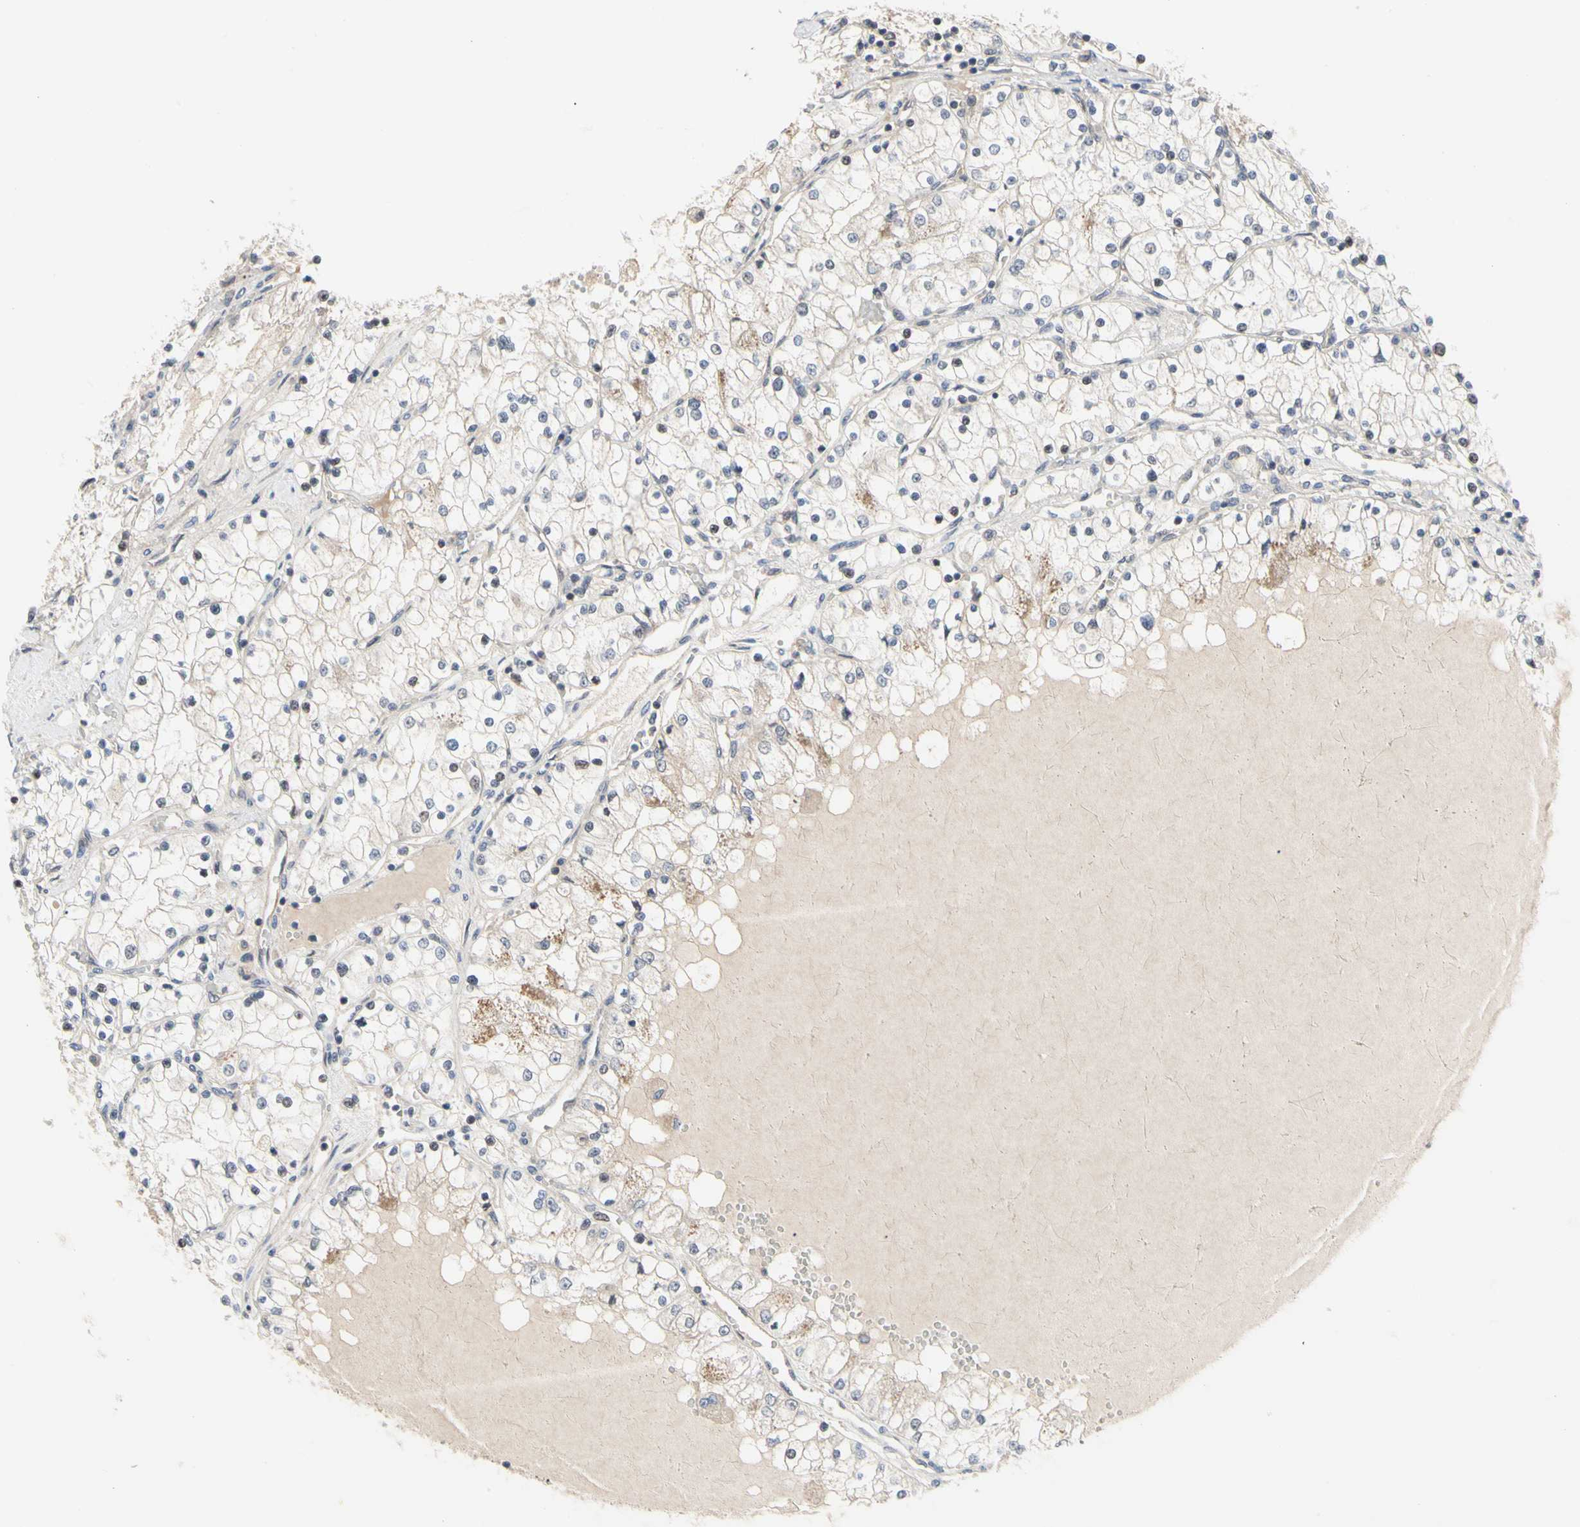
{"staining": {"intensity": "negative", "quantity": "none", "location": "none"}, "tissue": "renal cancer", "cell_type": "Tumor cells", "image_type": "cancer", "snomed": [{"axis": "morphology", "description": "Adenocarcinoma, NOS"}, {"axis": "topography", "description": "Kidney"}], "caption": "Immunohistochemical staining of human renal cancer (adenocarcinoma) demonstrates no significant staining in tumor cells.", "gene": "CDK5", "patient": {"sex": "male", "age": 68}}